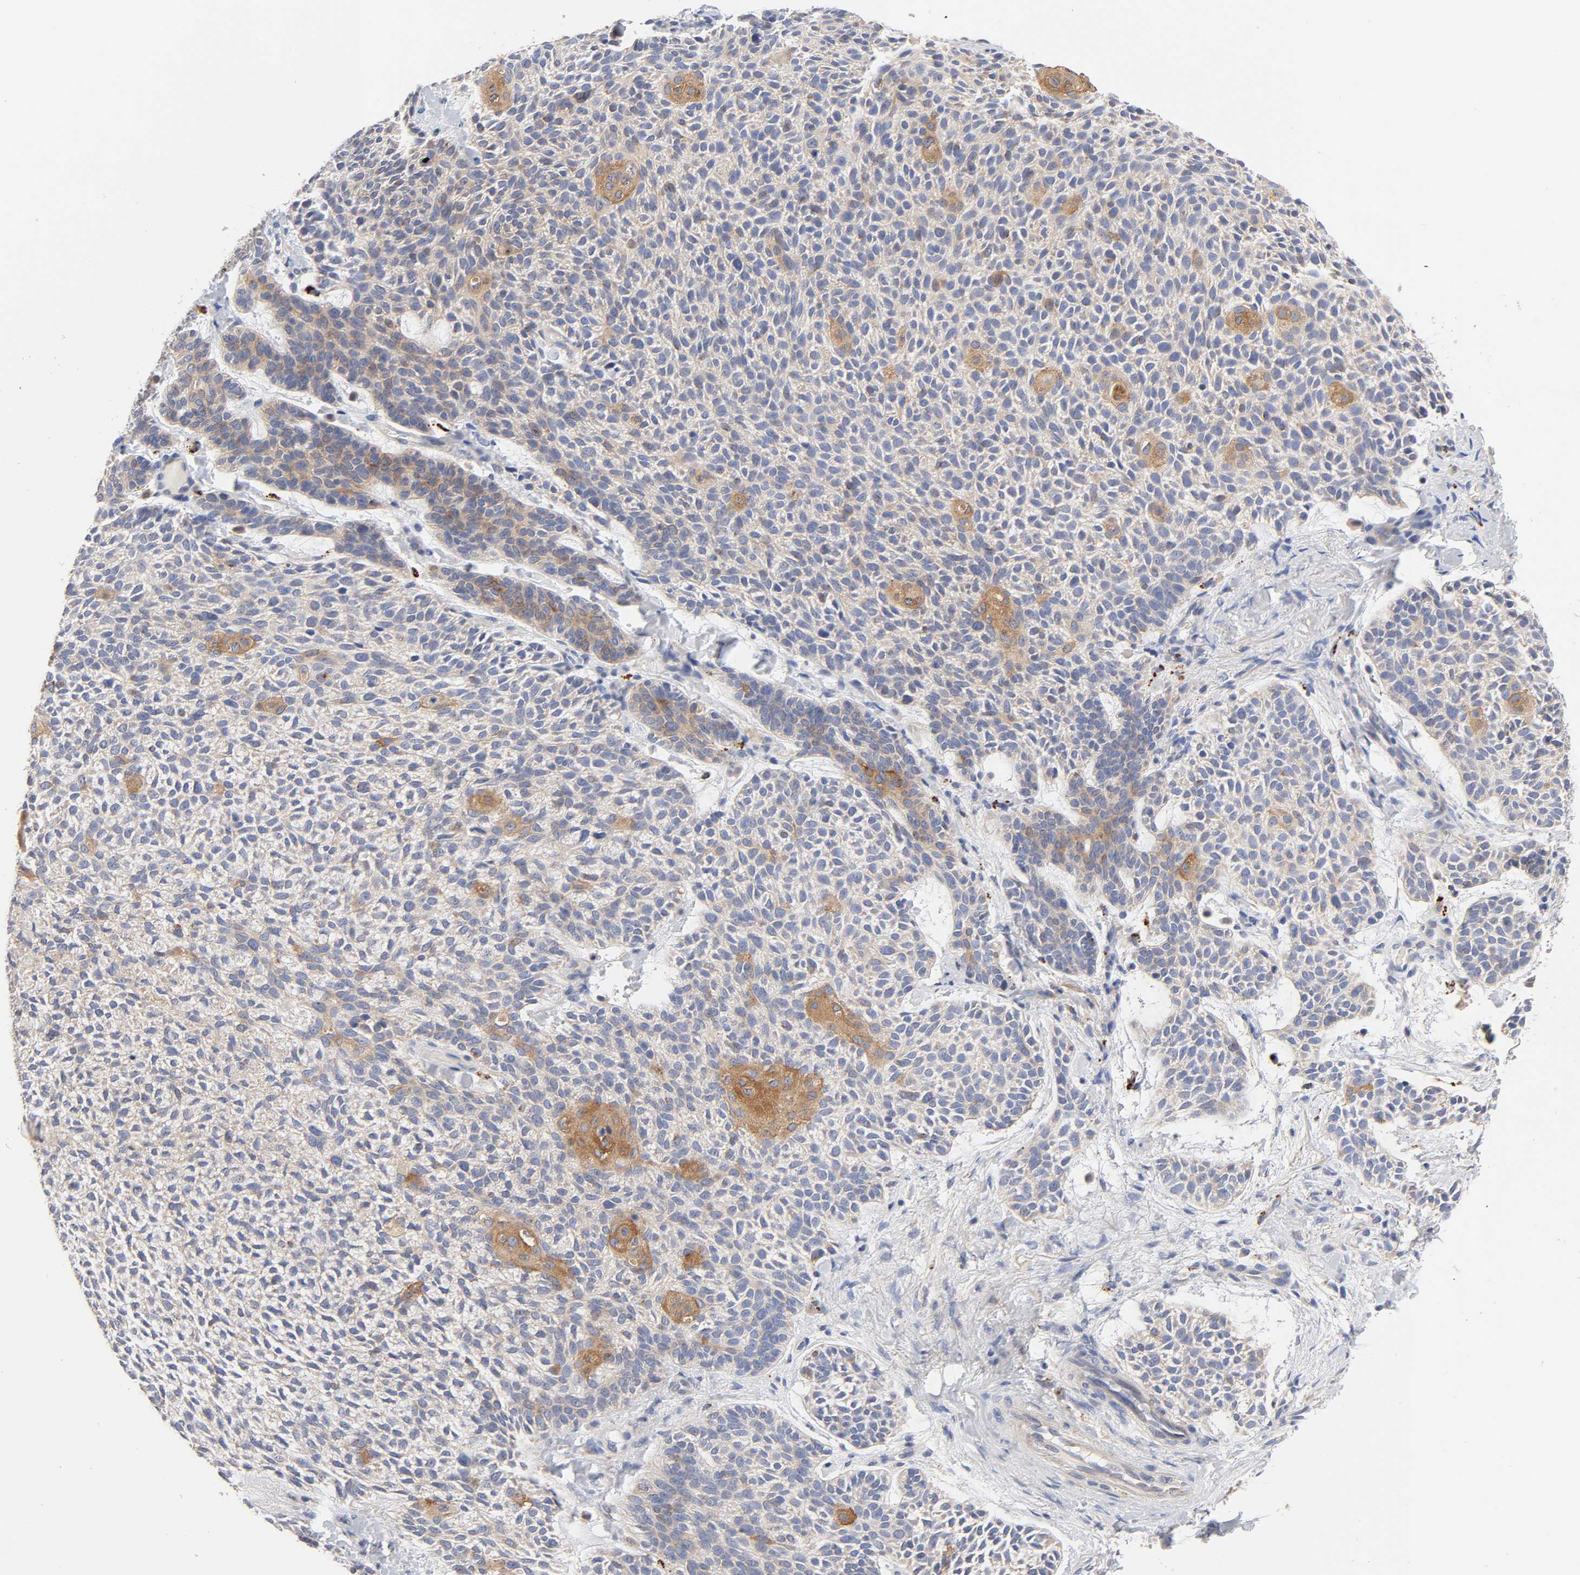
{"staining": {"intensity": "moderate", "quantity": "25%-75%", "location": "cytoplasmic/membranous"}, "tissue": "skin cancer", "cell_type": "Tumor cells", "image_type": "cancer", "snomed": [{"axis": "morphology", "description": "Normal tissue, NOS"}, {"axis": "morphology", "description": "Basal cell carcinoma"}, {"axis": "topography", "description": "Skin"}], "caption": "A histopathology image showing moderate cytoplasmic/membranous expression in about 25%-75% of tumor cells in basal cell carcinoma (skin), as visualized by brown immunohistochemical staining.", "gene": "C17orf75", "patient": {"sex": "female", "age": 70}}